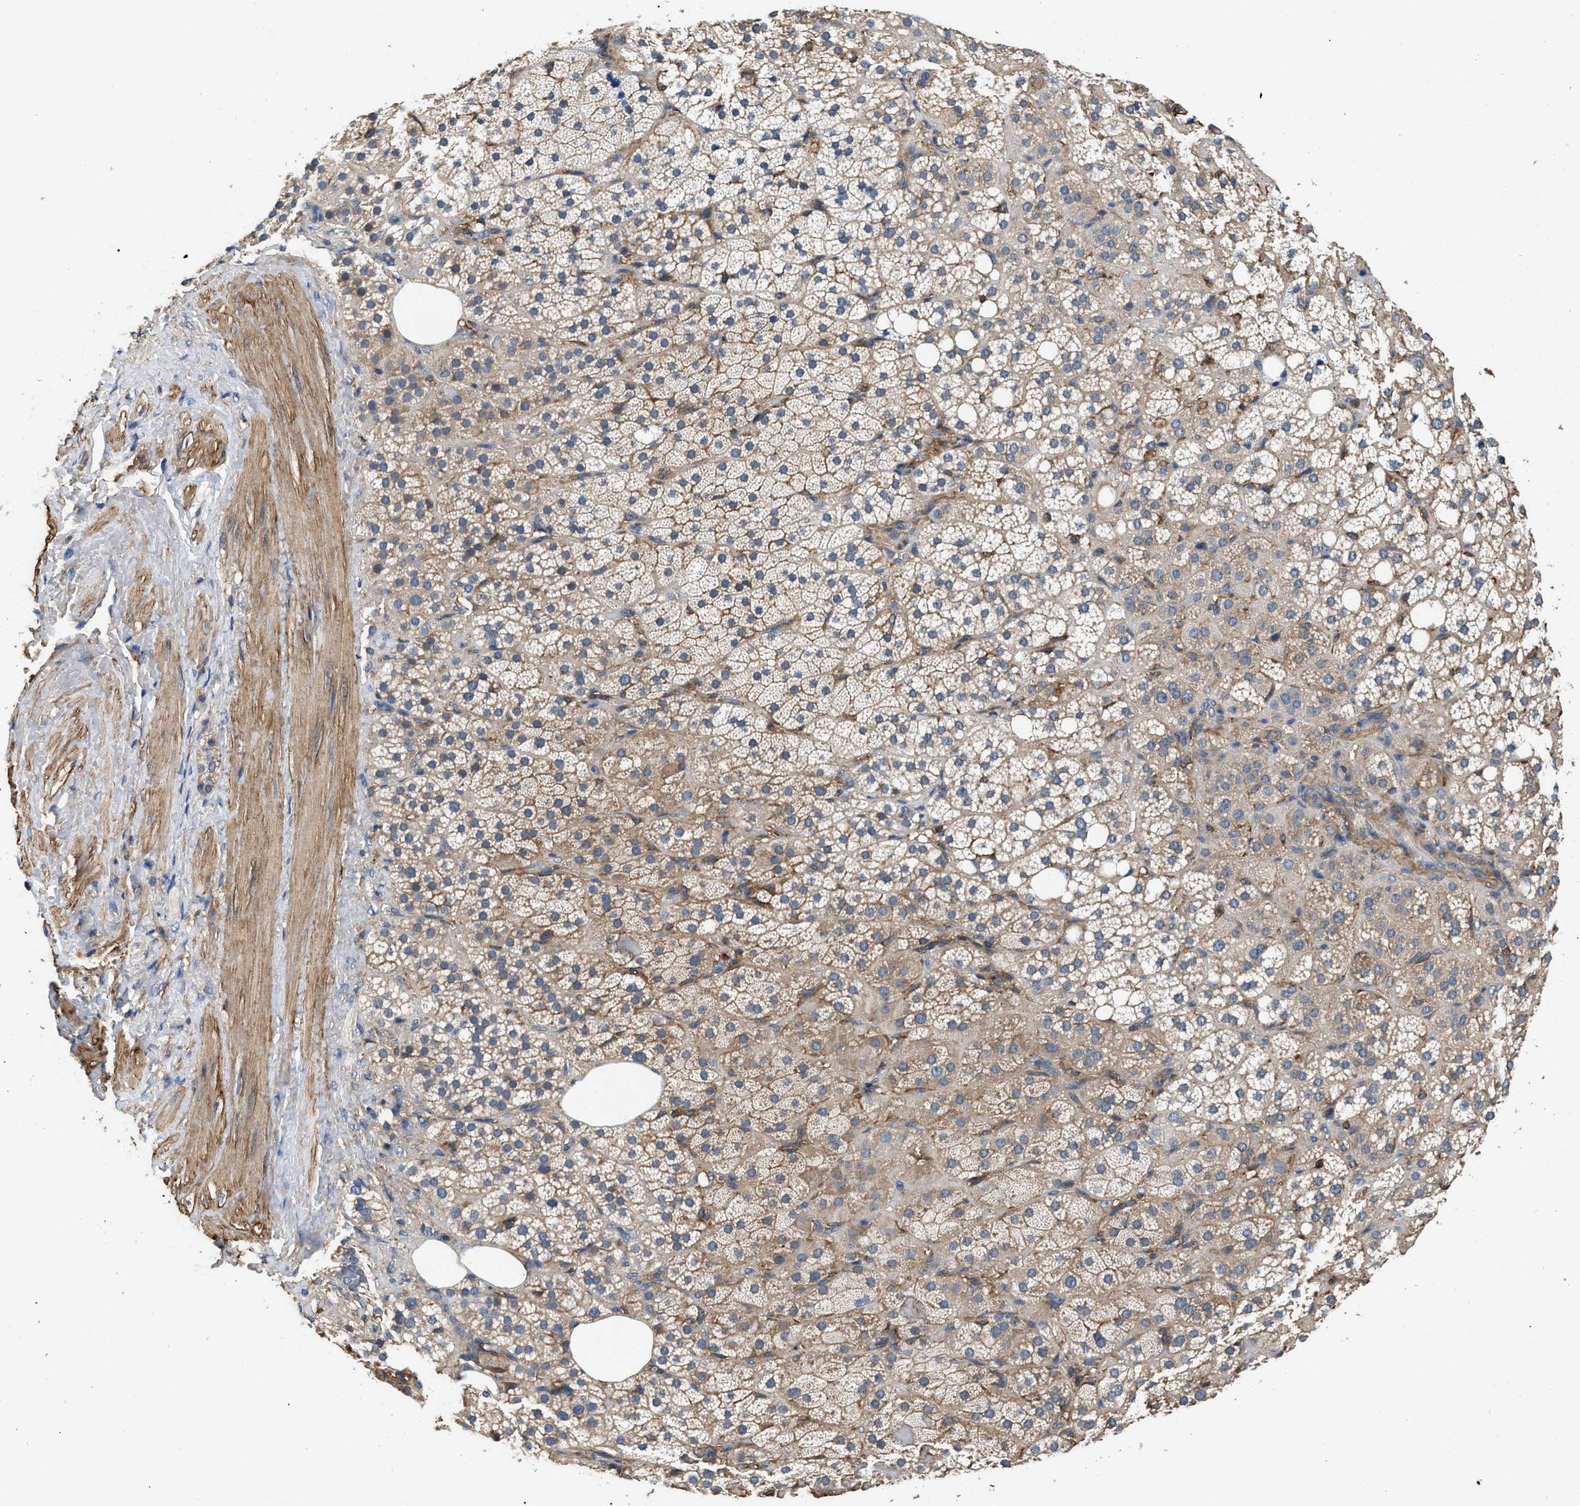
{"staining": {"intensity": "weak", "quantity": "25%-75%", "location": "cytoplasmic/membranous"}, "tissue": "adrenal gland", "cell_type": "Glandular cells", "image_type": "normal", "snomed": [{"axis": "morphology", "description": "Normal tissue, NOS"}, {"axis": "topography", "description": "Adrenal gland"}], "caption": "Adrenal gland stained for a protein demonstrates weak cytoplasmic/membranous positivity in glandular cells. The staining was performed using DAB, with brown indicating positive protein expression. Nuclei are stained blue with hematoxylin.", "gene": "LINGO2", "patient": {"sex": "female", "age": 59}}